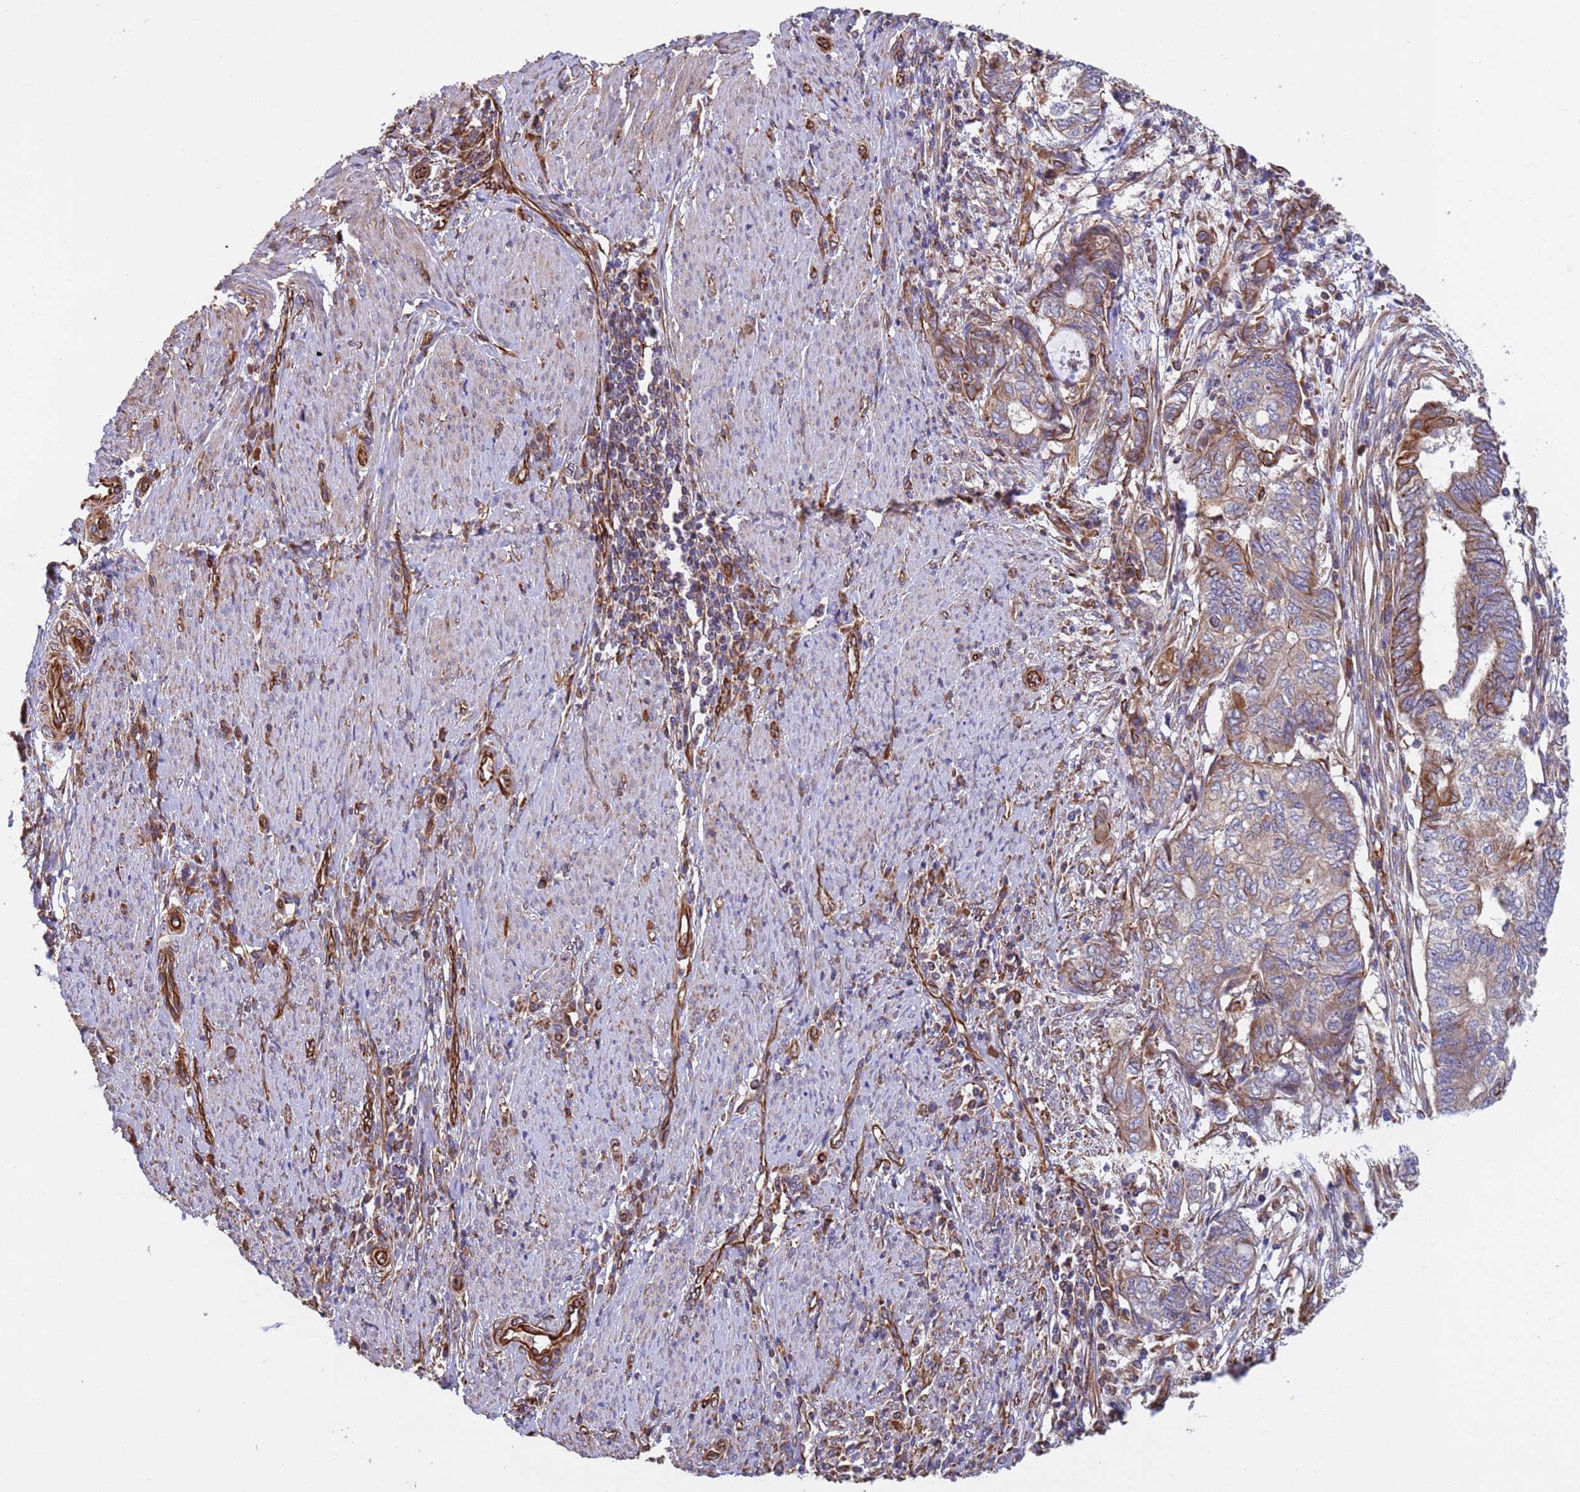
{"staining": {"intensity": "moderate", "quantity": "25%-75%", "location": "cytoplasmic/membranous"}, "tissue": "endometrial cancer", "cell_type": "Tumor cells", "image_type": "cancer", "snomed": [{"axis": "morphology", "description": "Adenocarcinoma, NOS"}, {"axis": "topography", "description": "Uterus"}, {"axis": "topography", "description": "Endometrium"}], "caption": "High-magnification brightfield microscopy of endometrial cancer (adenocarcinoma) stained with DAB (3,3'-diaminobenzidine) (brown) and counterstained with hematoxylin (blue). tumor cells exhibit moderate cytoplasmic/membranous expression is appreciated in approximately25%-75% of cells. The staining is performed using DAB brown chromogen to label protein expression. The nuclei are counter-stained blue using hematoxylin.", "gene": "NUDT12", "patient": {"sex": "female", "age": 70}}